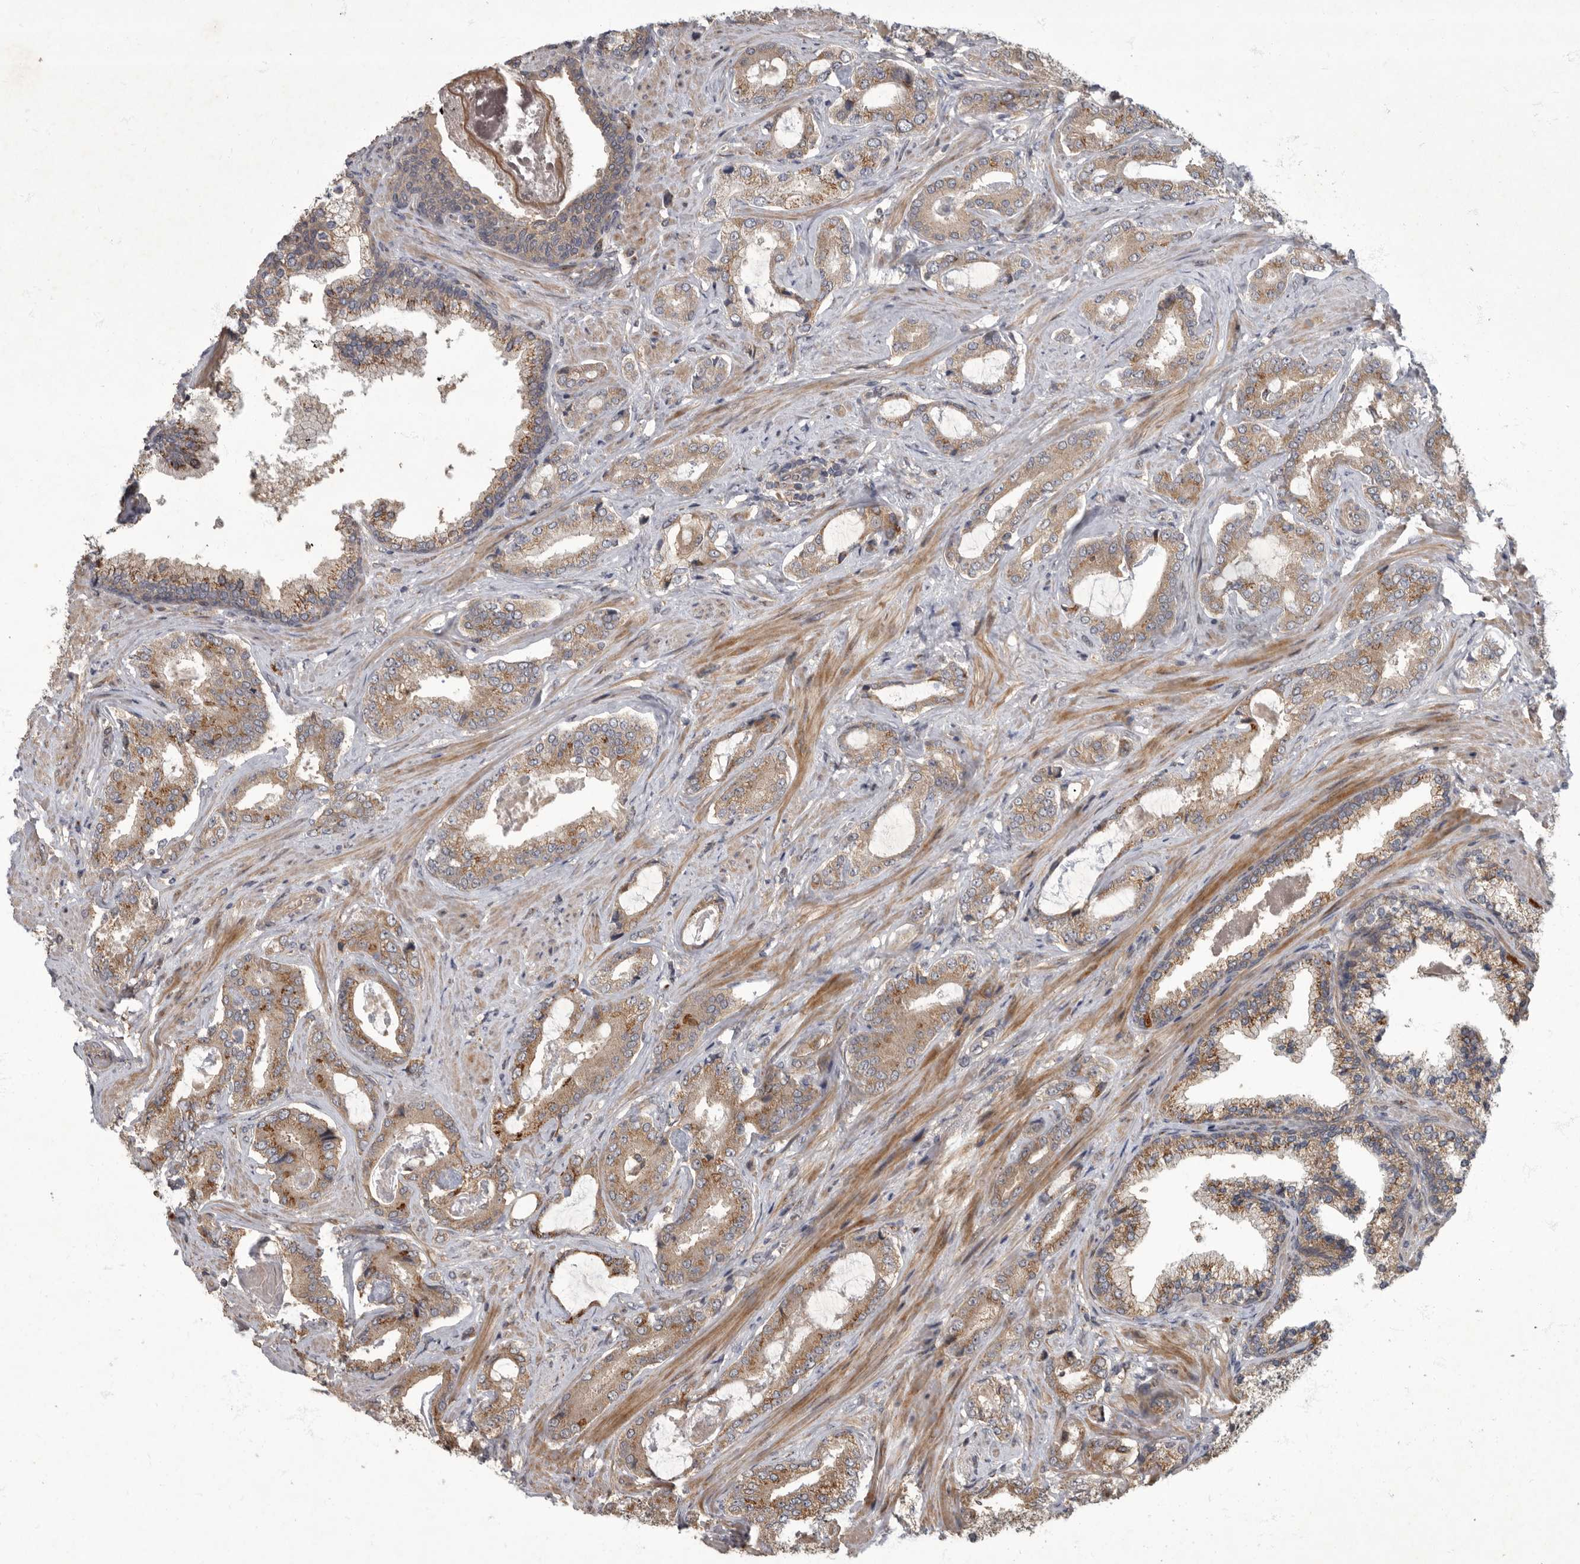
{"staining": {"intensity": "moderate", "quantity": ">75%", "location": "cytoplasmic/membranous"}, "tissue": "prostate cancer", "cell_type": "Tumor cells", "image_type": "cancer", "snomed": [{"axis": "morphology", "description": "Adenocarcinoma, Low grade"}, {"axis": "topography", "description": "Prostate"}], "caption": "Prostate cancer (adenocarcinoma (low-grade)) tissue reveals moderate cytoplasmic/membranous expression in approximately >75% of tumor cells The staining is performed using DAB brown chromogen to label protein expression. The nuclei are counter-stained blue using hematoxylin.", "gene": "IQCK", "patient": {"sex": "male", "age": 71}}